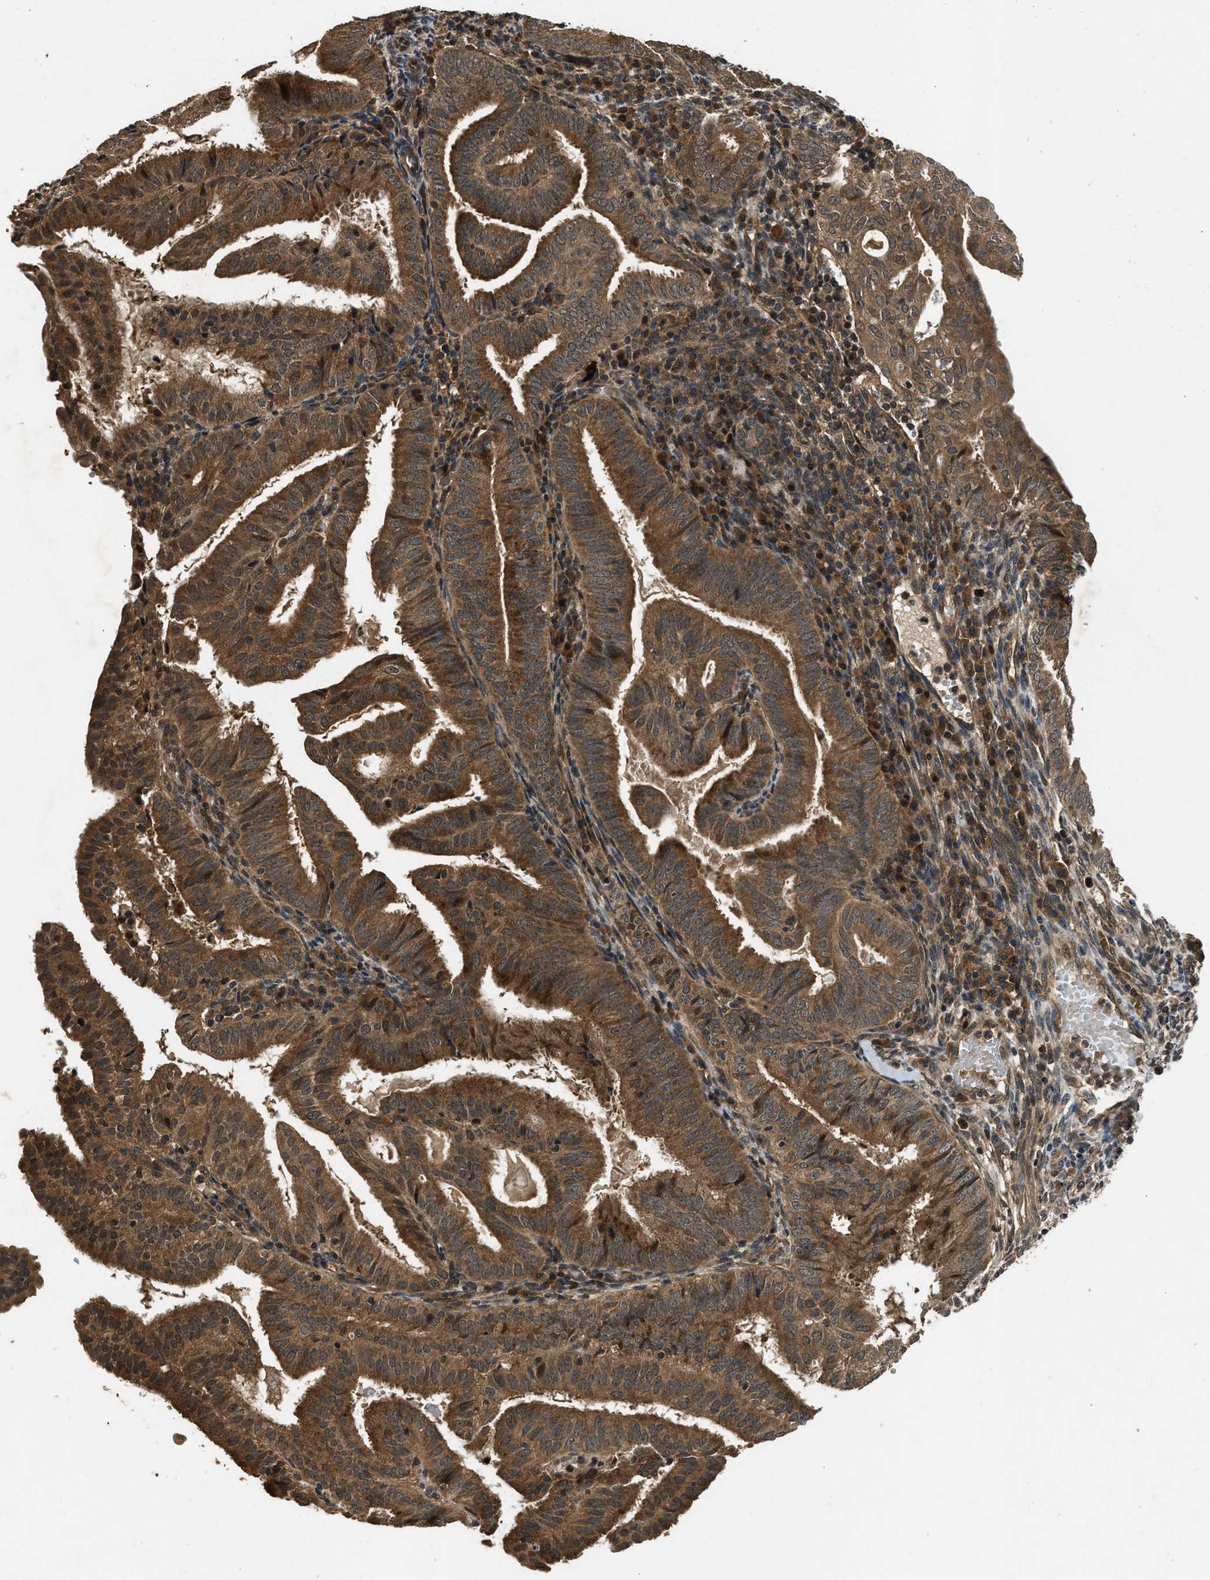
{"staining": {"intensity": "strong", "quantity": ">75%", "location": "cytoplasmic/membranous"}, "tissue": "endometrial cancer", "cell_type": "Tumor cells", "image_type": "cancer", "snomed": [{"axis": "morphology", "description": "Adenocarcinoma, NOS"}, {"axis": "topography", "description": "Endometrium"}], "caption": "Immunohistochemistry (DAB (3,3'-diaminobenzidine)) staining of human endometrial cancer (adenocarcinoma) shows strong cytoplasmic/membranous protein staining in approximately >75% of tumor cells.", "gene": "RPS6KB1", "patient": {"sex": "female", "age": 58}}